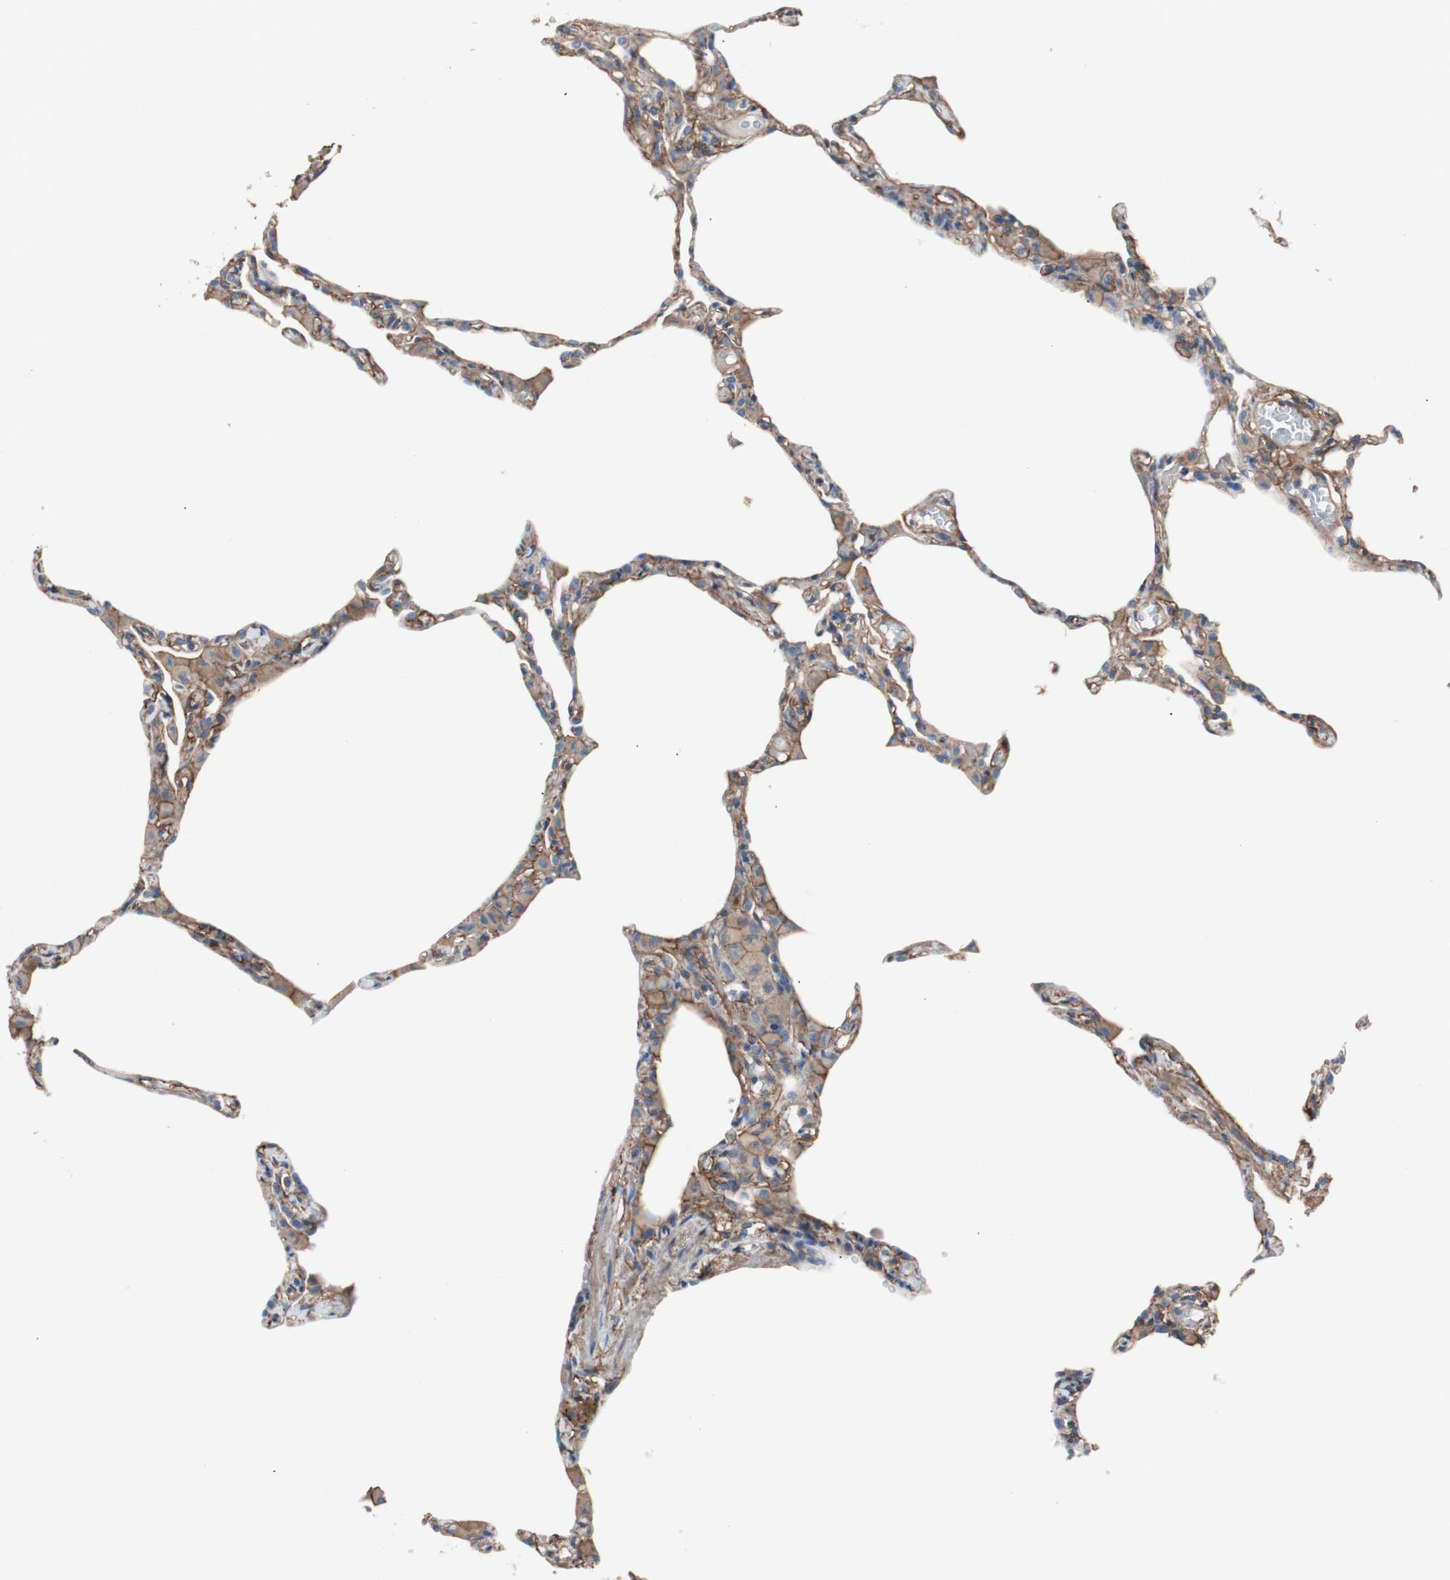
{"staining": {"intensity": "moderate", "quantity": ">75%", "location": "cytoplasmic/membranous"}, "tissue": "lung", "cell_type": "Alveolar cells", "image_type": "normal", "snomed": [{"axis": "morphology", "description": "Normal tissue, NOS"}, {"axis": "topography", "description": "Lung"}], "caption": "Lung stained with IHC demonstrates moderate cytoplasmic/membranous expression in about >75% of alveolar cells. (brown staining indicates protein expression, while blue staining denotes nuclei).", "gene": "CD81", "patient": {"sex": "female", "age": 49}}